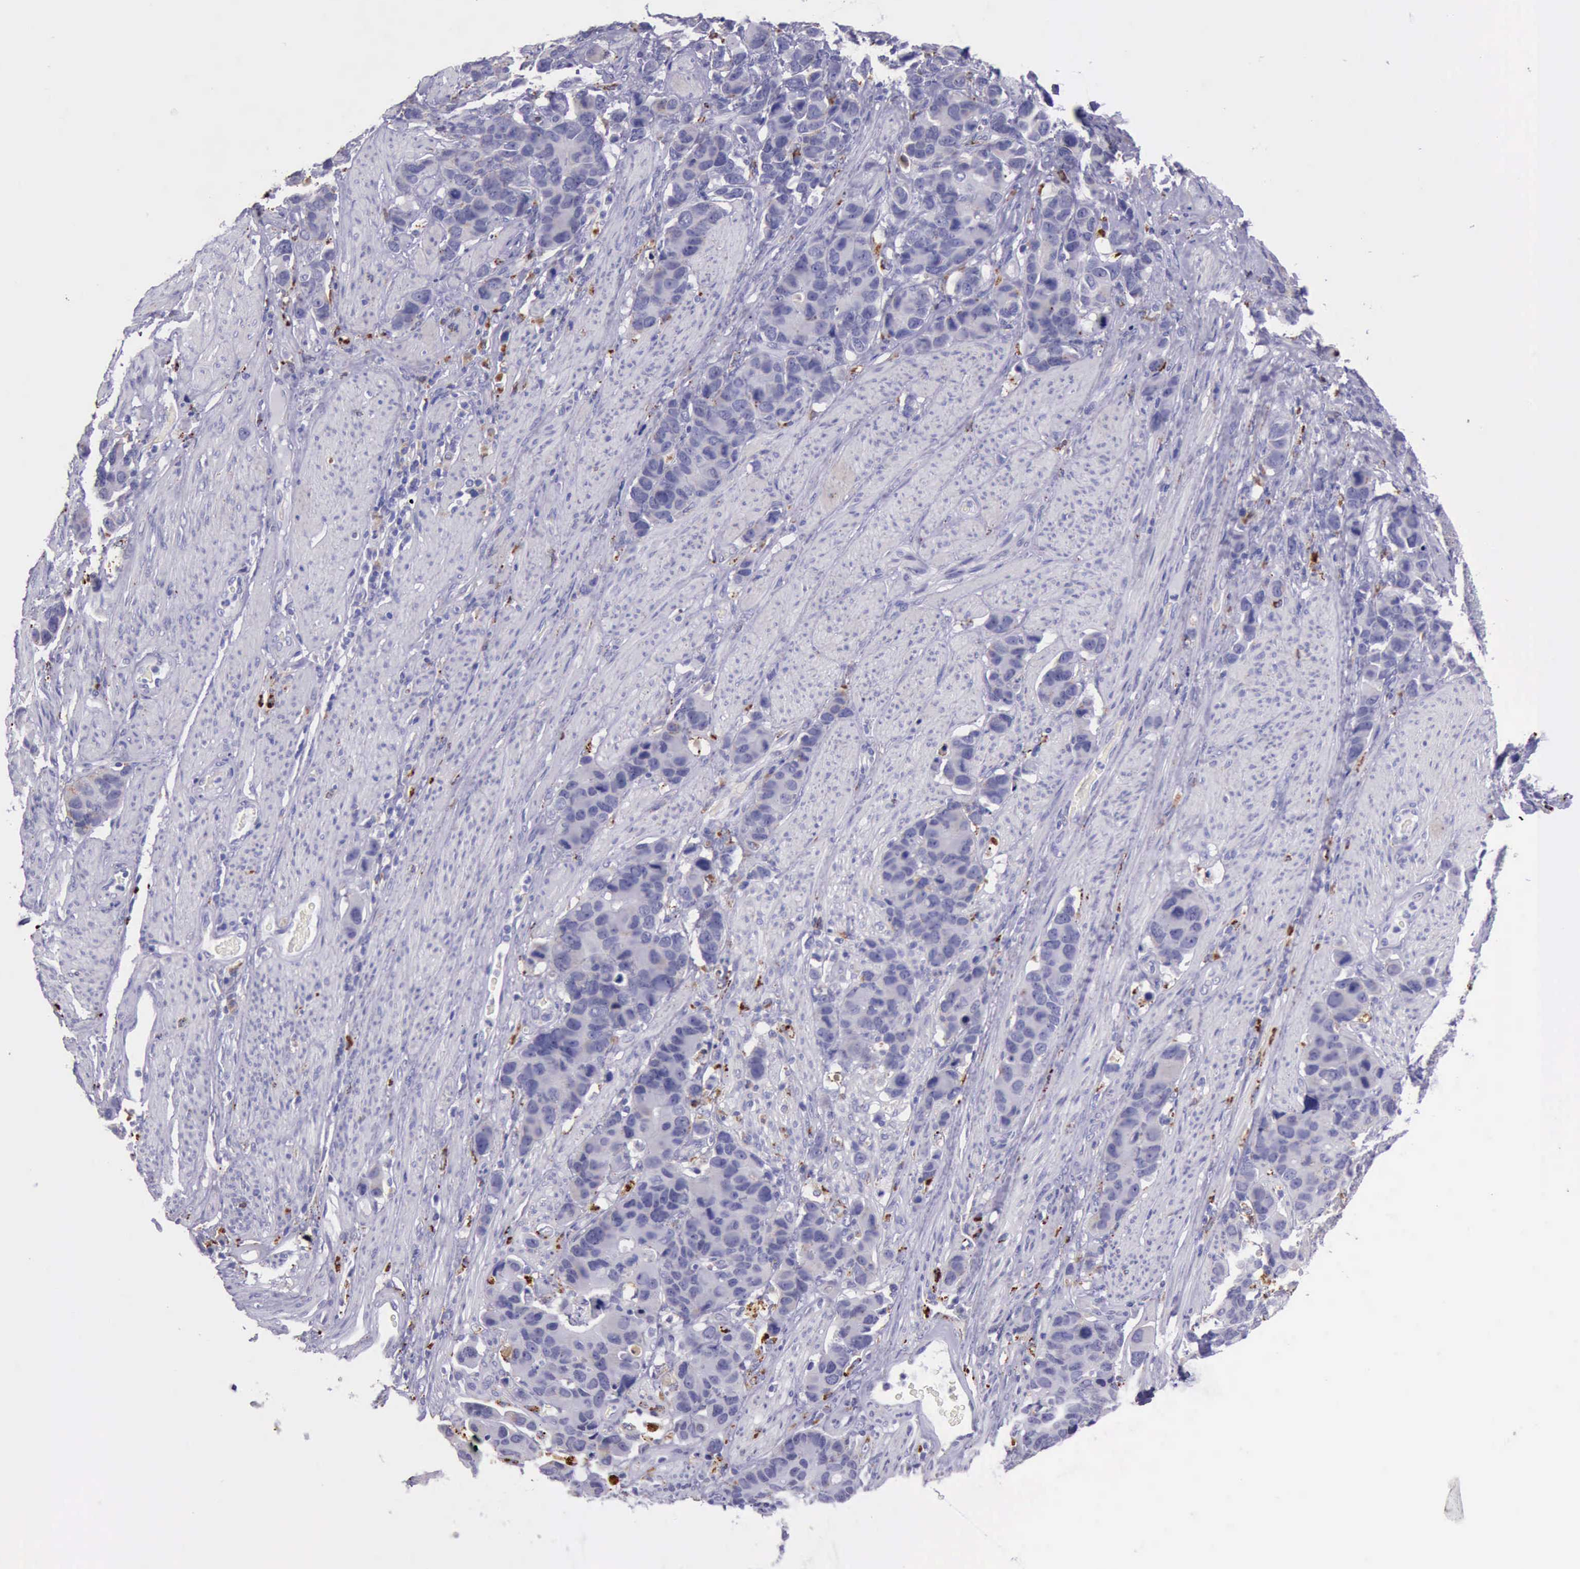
{"staining": {"intensity": "moderate", "quantity": "<25%", "location": "cytoplasmic/membranous"}, "tissue": "stomach cancer", "cell_type": "Tumor cells", "image_type": "cancer", "snomed": [{"axis": "morphology", "description": "Adenocarcinoma, NOS"}, {"axis": "topography", "description": "Stomach, upper"}], "caption": "Protein staining displays moderate cytoplasmic/membranous expression in approximately <25% of tumor cells in adenocarcinoma (stomach).", "gene": "GLA", "patient": {"sex": "male", "age": 71}}